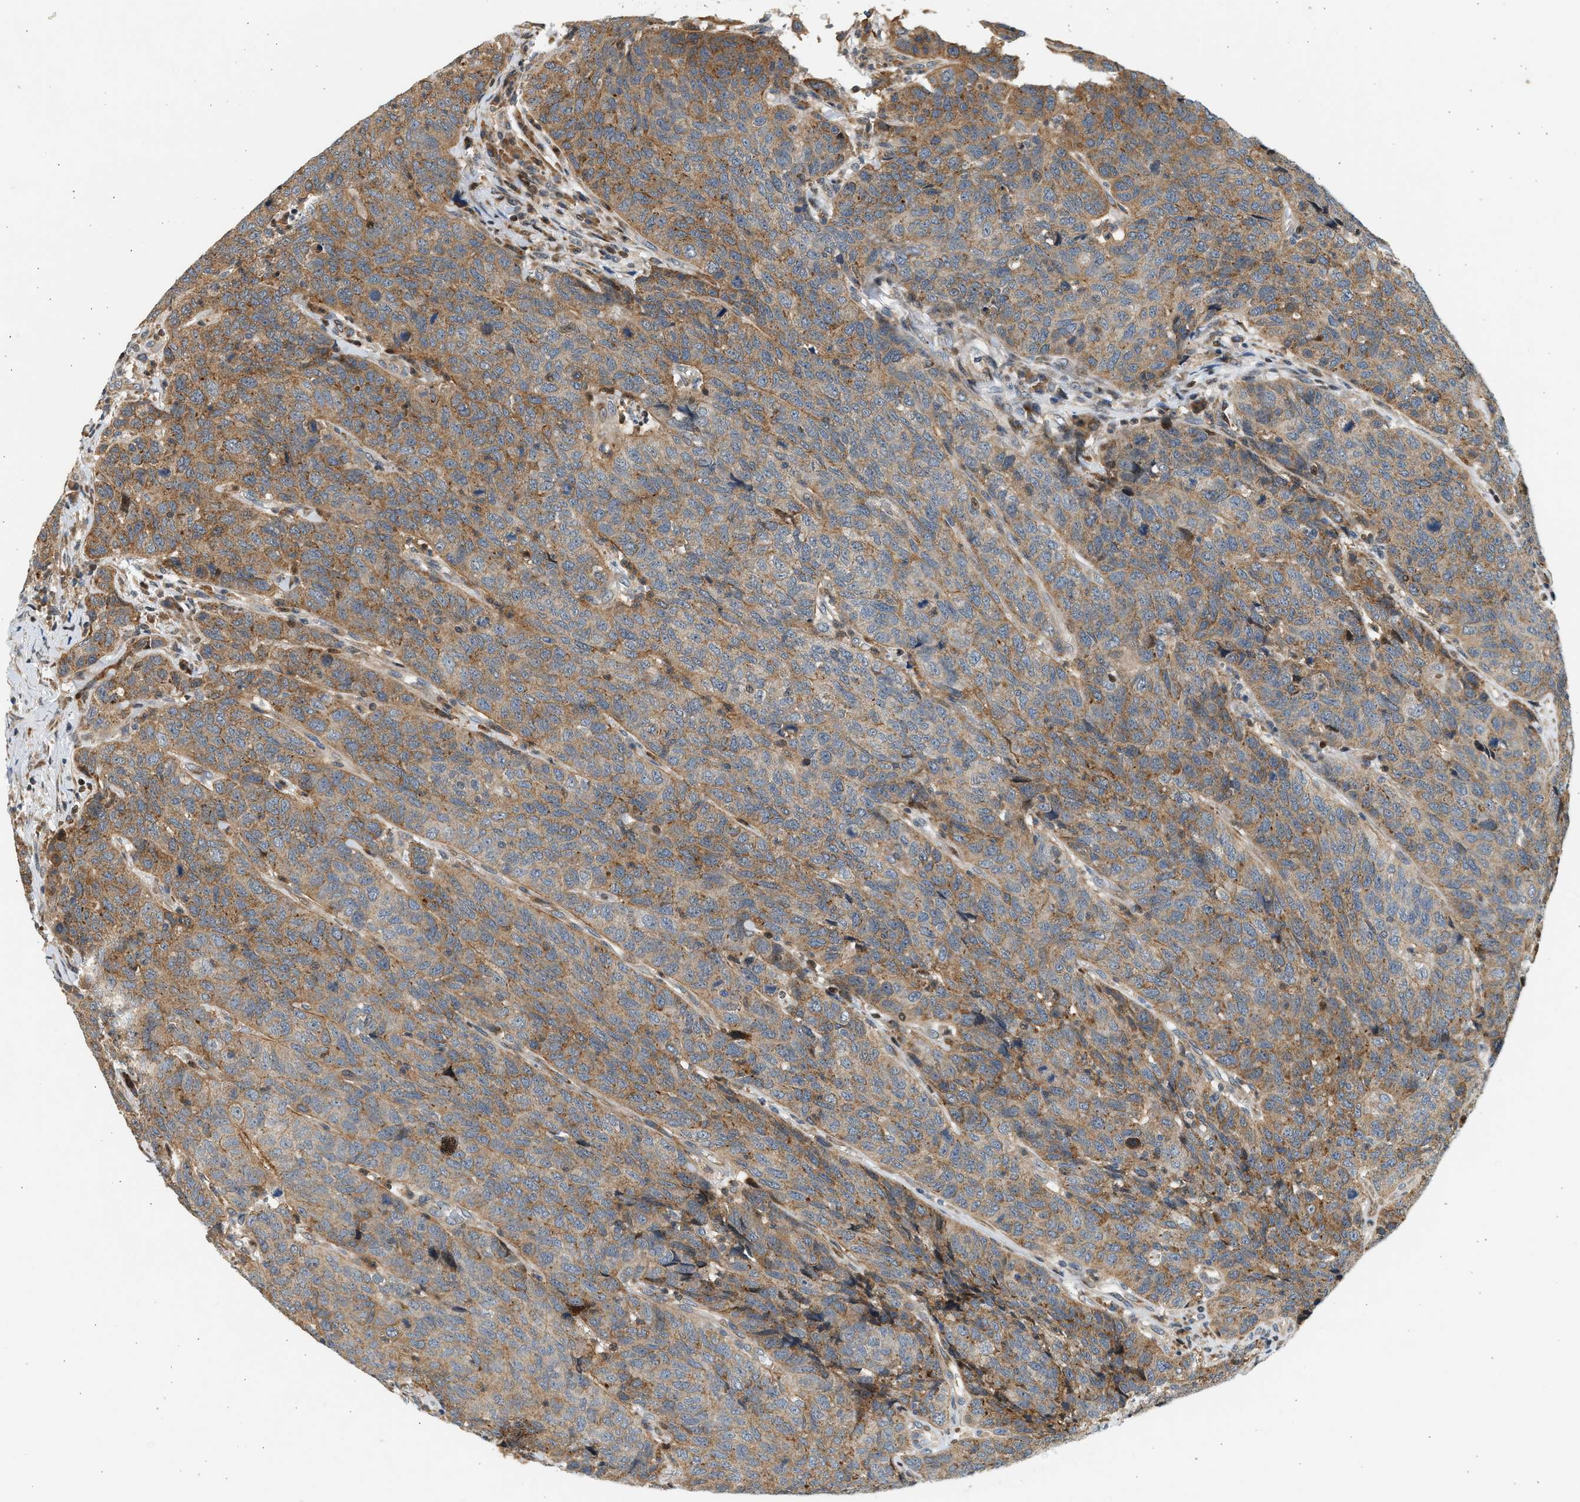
{"staining": {"intensity": "moderate", "quantity": "25%-75%", "location": "cytoplasmic/membranous"}, "tissue": "head and neck cancer", "cell_type": "Tumor cells", "image_type": "cancer", "snomed": [{"axis": "morphology", "description": "Squamous cell carcinoma, NOS"}, {"axis": "topography", "description": "Head-Neck"}], "caption": "The image shows staining of head and neck cancer, revealing moderate cytoplasmic/membranous protein positivity (brown color) within tumor cells.", "gene": "NRSN2", "patient": {"sex": "male", "age": 66}}